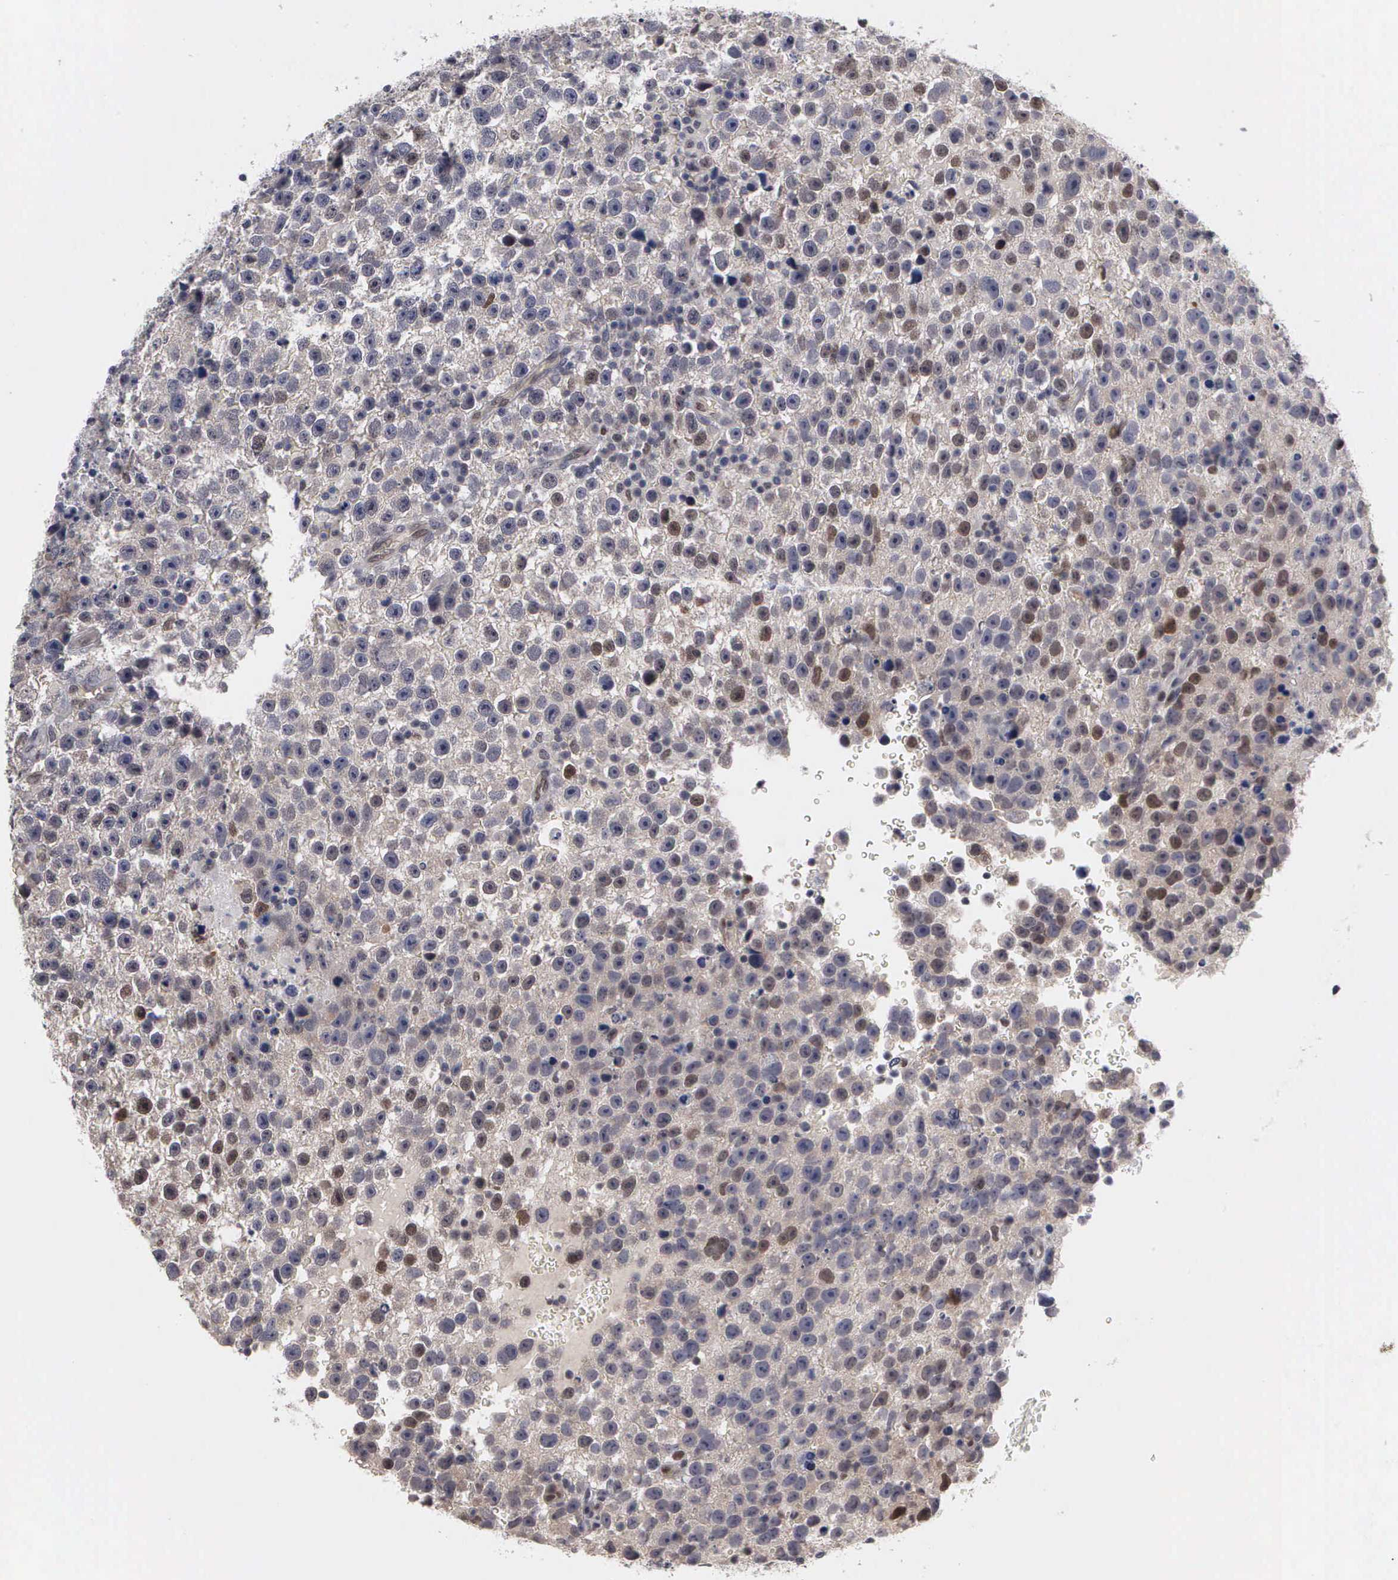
{"staining": {"intensity": "moderate", "quantity": "<25%", "location": "cytoplasmic/membranous,nuclear"}, "tissue": "testis cancer", "cell_type": "Tumor cells", "image_type": "cancer", "snomed": [{"axis": "morphology", "description": "Seminoma, NOS"}, {"axis": "topography", "description": "Testis"}], "caption": "Moderate cytoplasmic/membranous and nuclear staining is identified in approximately <25% of tumor cells in testis cancer.", "gene": "ZBTB33", "patient": {"sex": "male", "age": 33}}